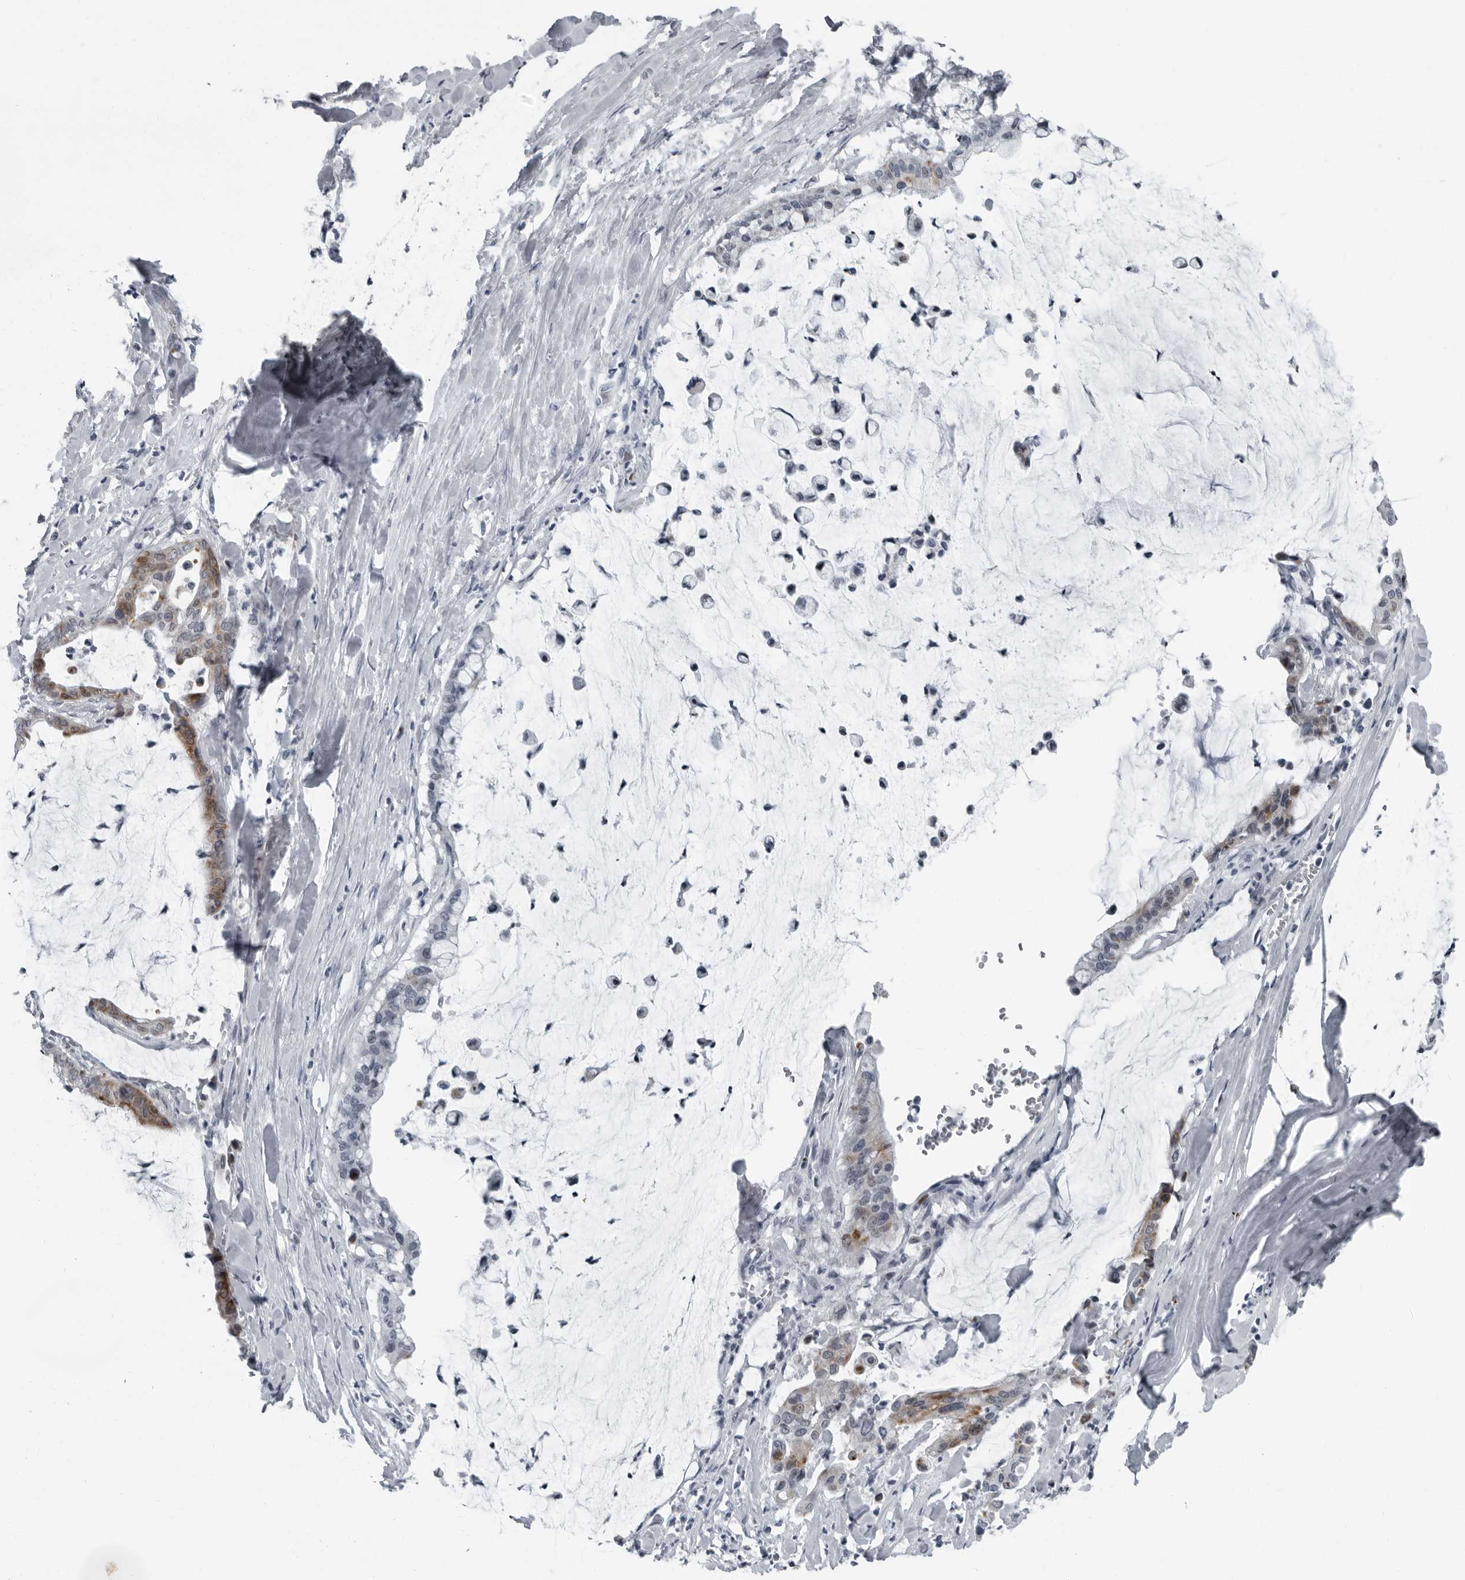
{"staining": {"intensity": "moderate", "quantity": "25%-75%", "location": "cytoplasmic/membranous"}, "tissue": "pancreatic cancer", "cell_type": "Tumor cells", "image_type": "cancer", "snomed": [{"axis": "morphology", "description": "Adenocarcinoma, NOS"}, {"axis": "topography", "description": "Pancreas"}], "caption": "Brown immunohistochemical staining in pancreatic cancer (adenocarcinoma) reveals moderate cytoplasmic/membranous staining in about 25%-75% of tumor cells.", "gene": "PDCD11", "patient": {"sex": "male", "age": 41}}